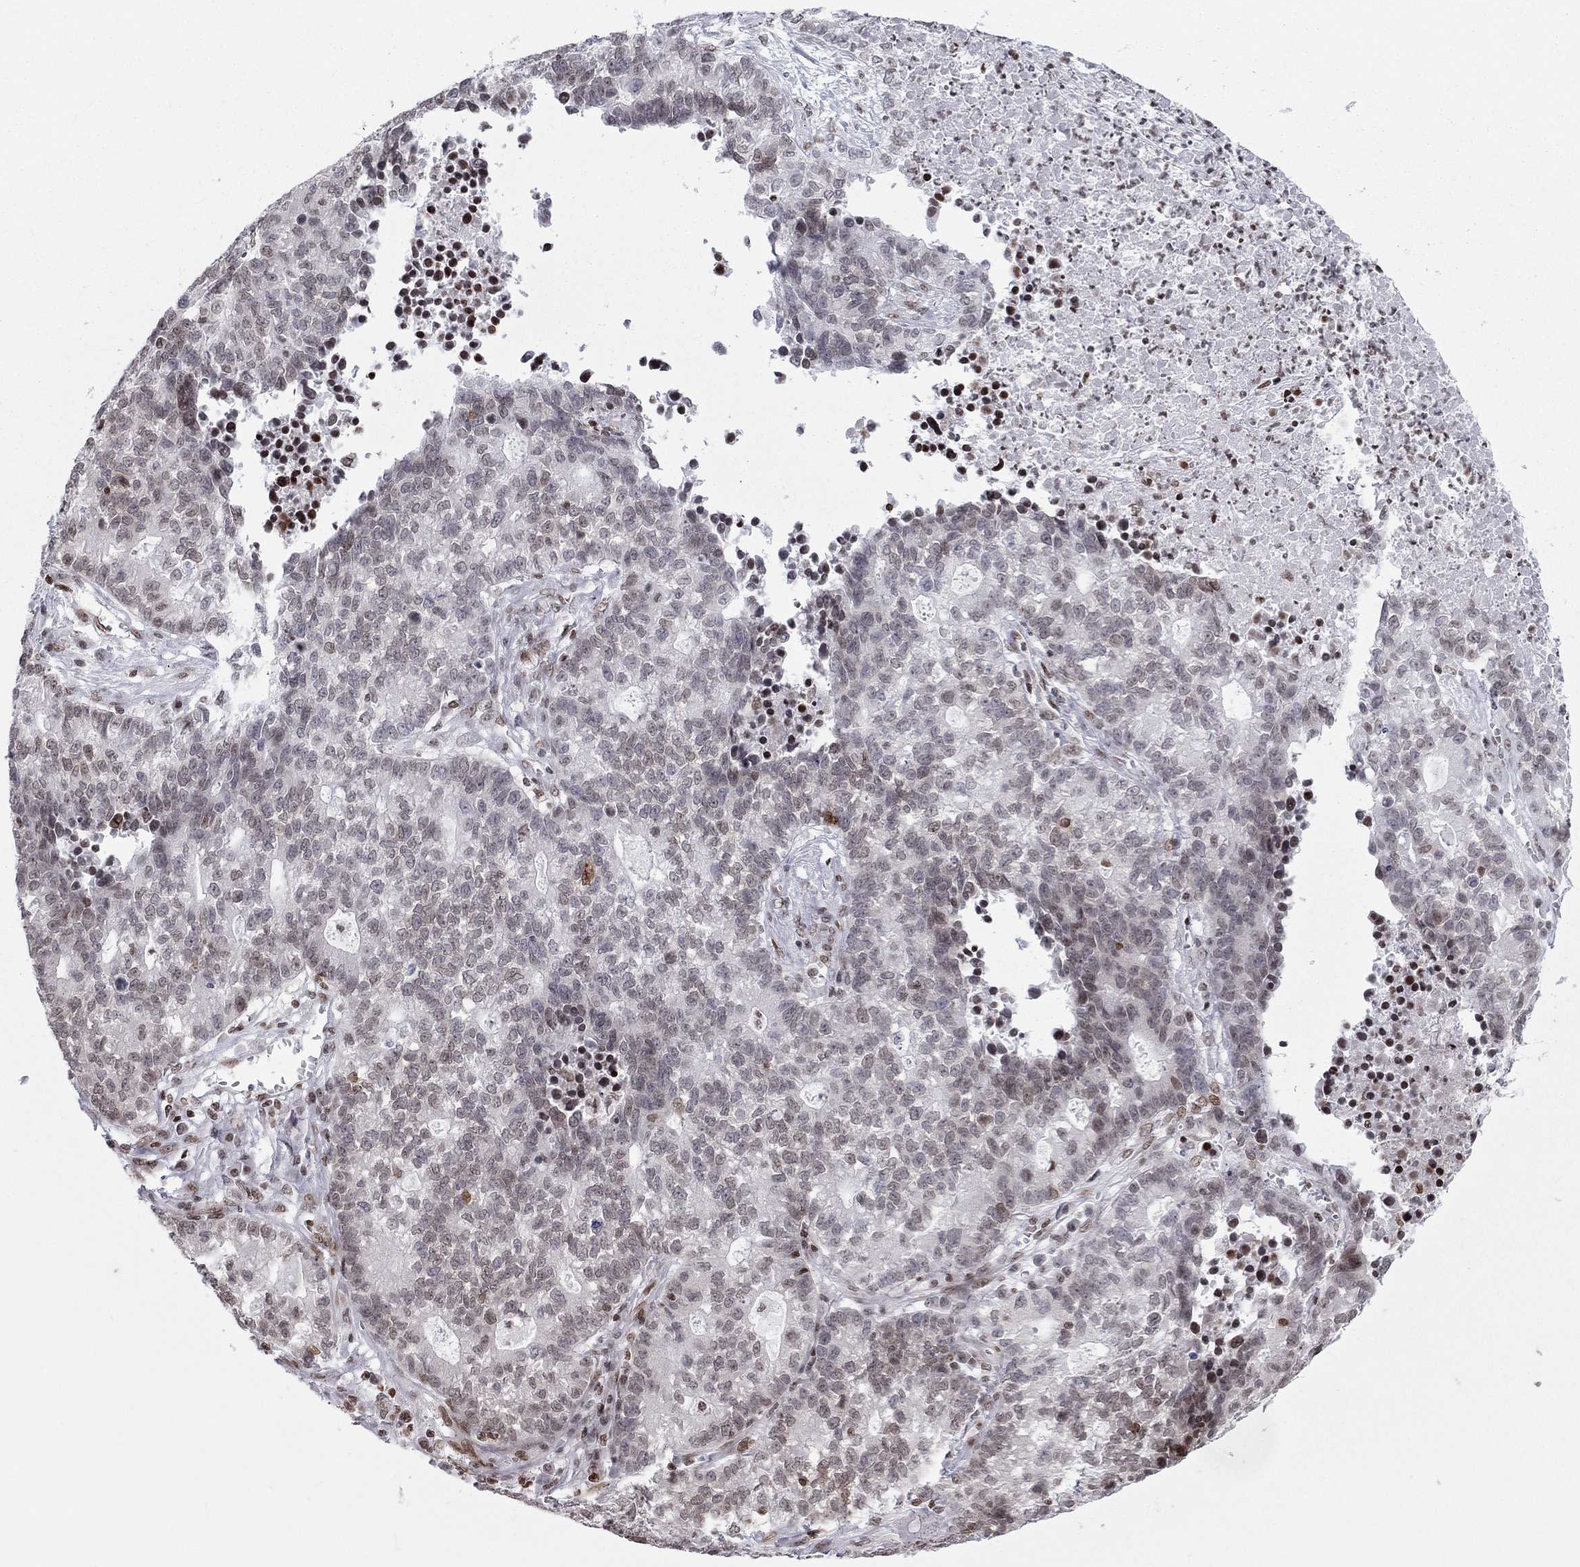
{"staining": {"intensity": "moderate", "quantity": "<25%", "location": "nuclear"}, "tissue": "lung cancer", "cell_type": "Tumor cells", "image_type": "cancer", "snomed": [{"axis": "morphology", "description": "Adenocarcinoma, NOS"}, {"axis": "topography", "description": "Lung"}], "caption": "A photomicrograph of lung cancer (adenocarcinoma) stained for a protein displays moderate nuclear brown staining in tumor cells.", "gene": "H2AX", "patient": {"sex": "male", "age": 57}}